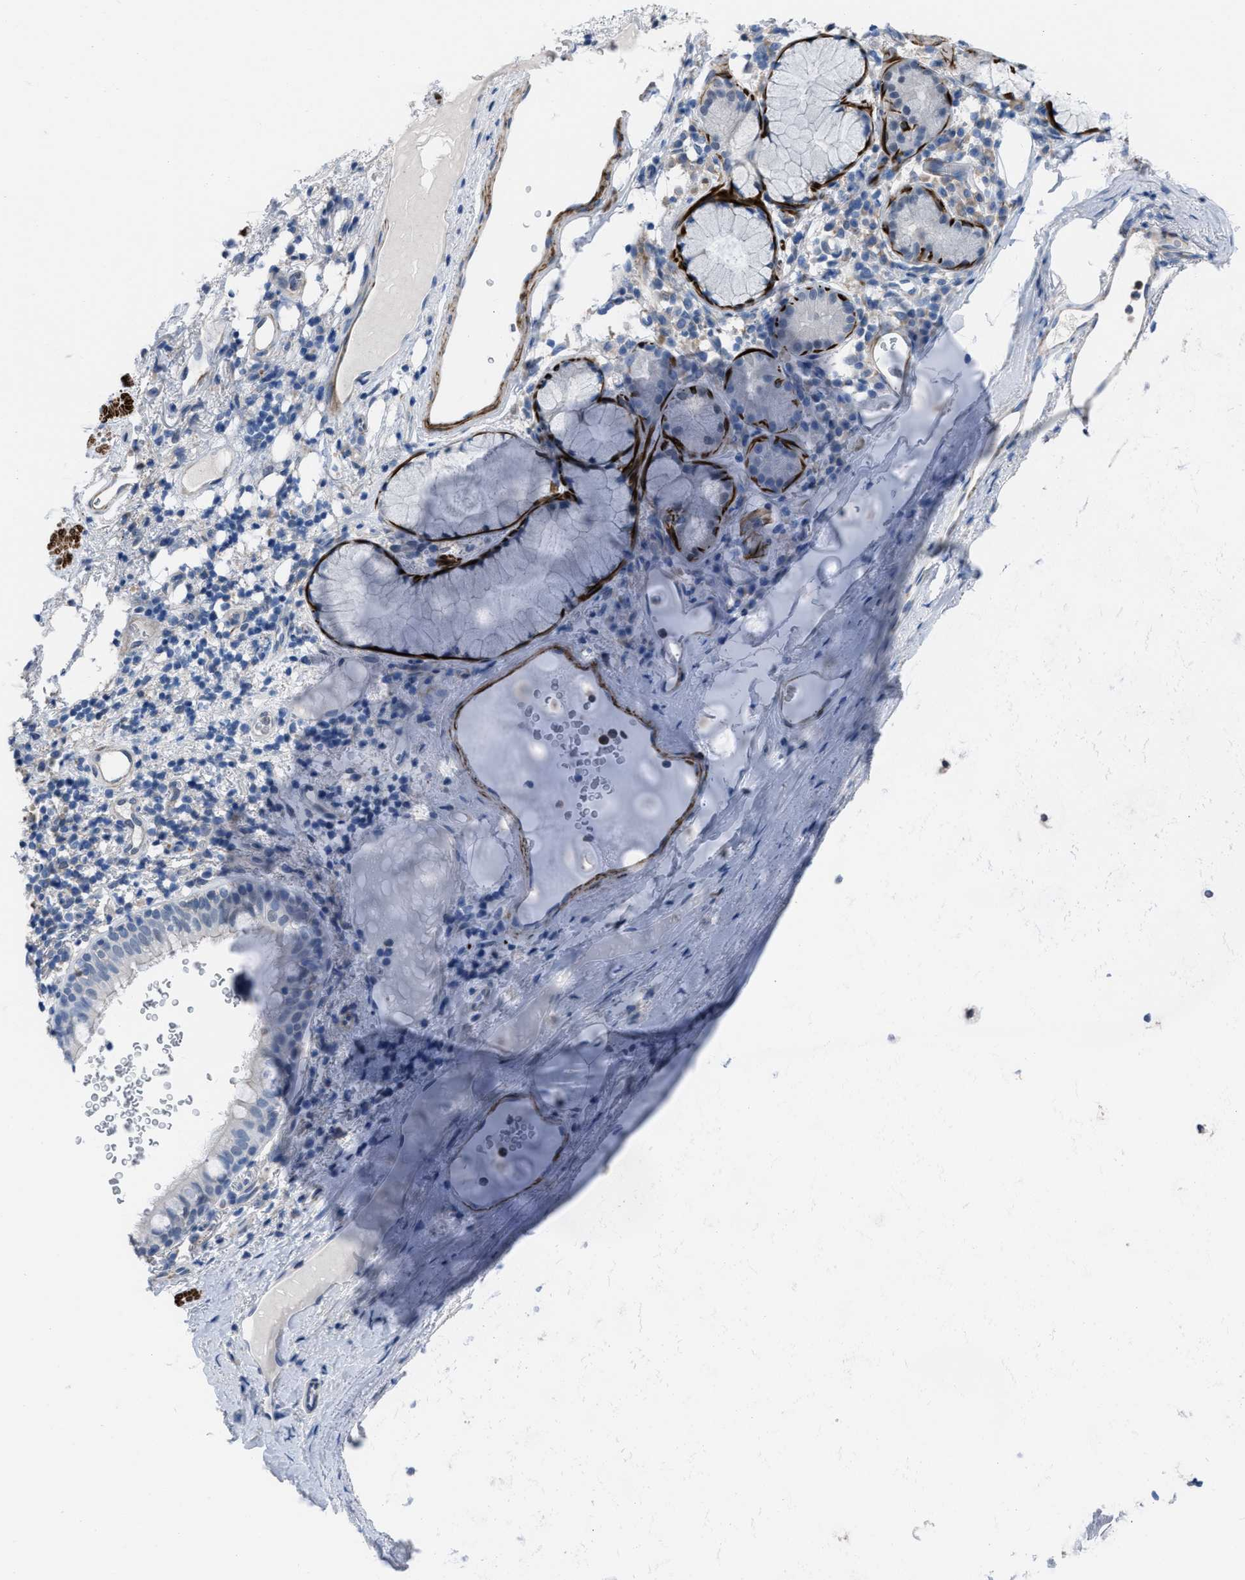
{"staining": {"intensity": "negative", "quantity": "none", "location": "none"}, "tissue": "bronchus", "cell_type": "Respiratory epithelial cells", "image_type": "normal", "snomed": [{"axis": "morphology", "description": "Normal tissue, NOS"}, {"axis": "morphology", "description": "Inflammation, NOS"}, {"axis": "topography", "description": "Cartilage tissue"}, {"axis": "topography", "description": "Bronchus"}], "caption": "The micrograph exhibits no staining of respiratory epithelial cells in benign bronchus.", "gene": "PRMT2", "patient": {"sex": "male", "age": 77}}